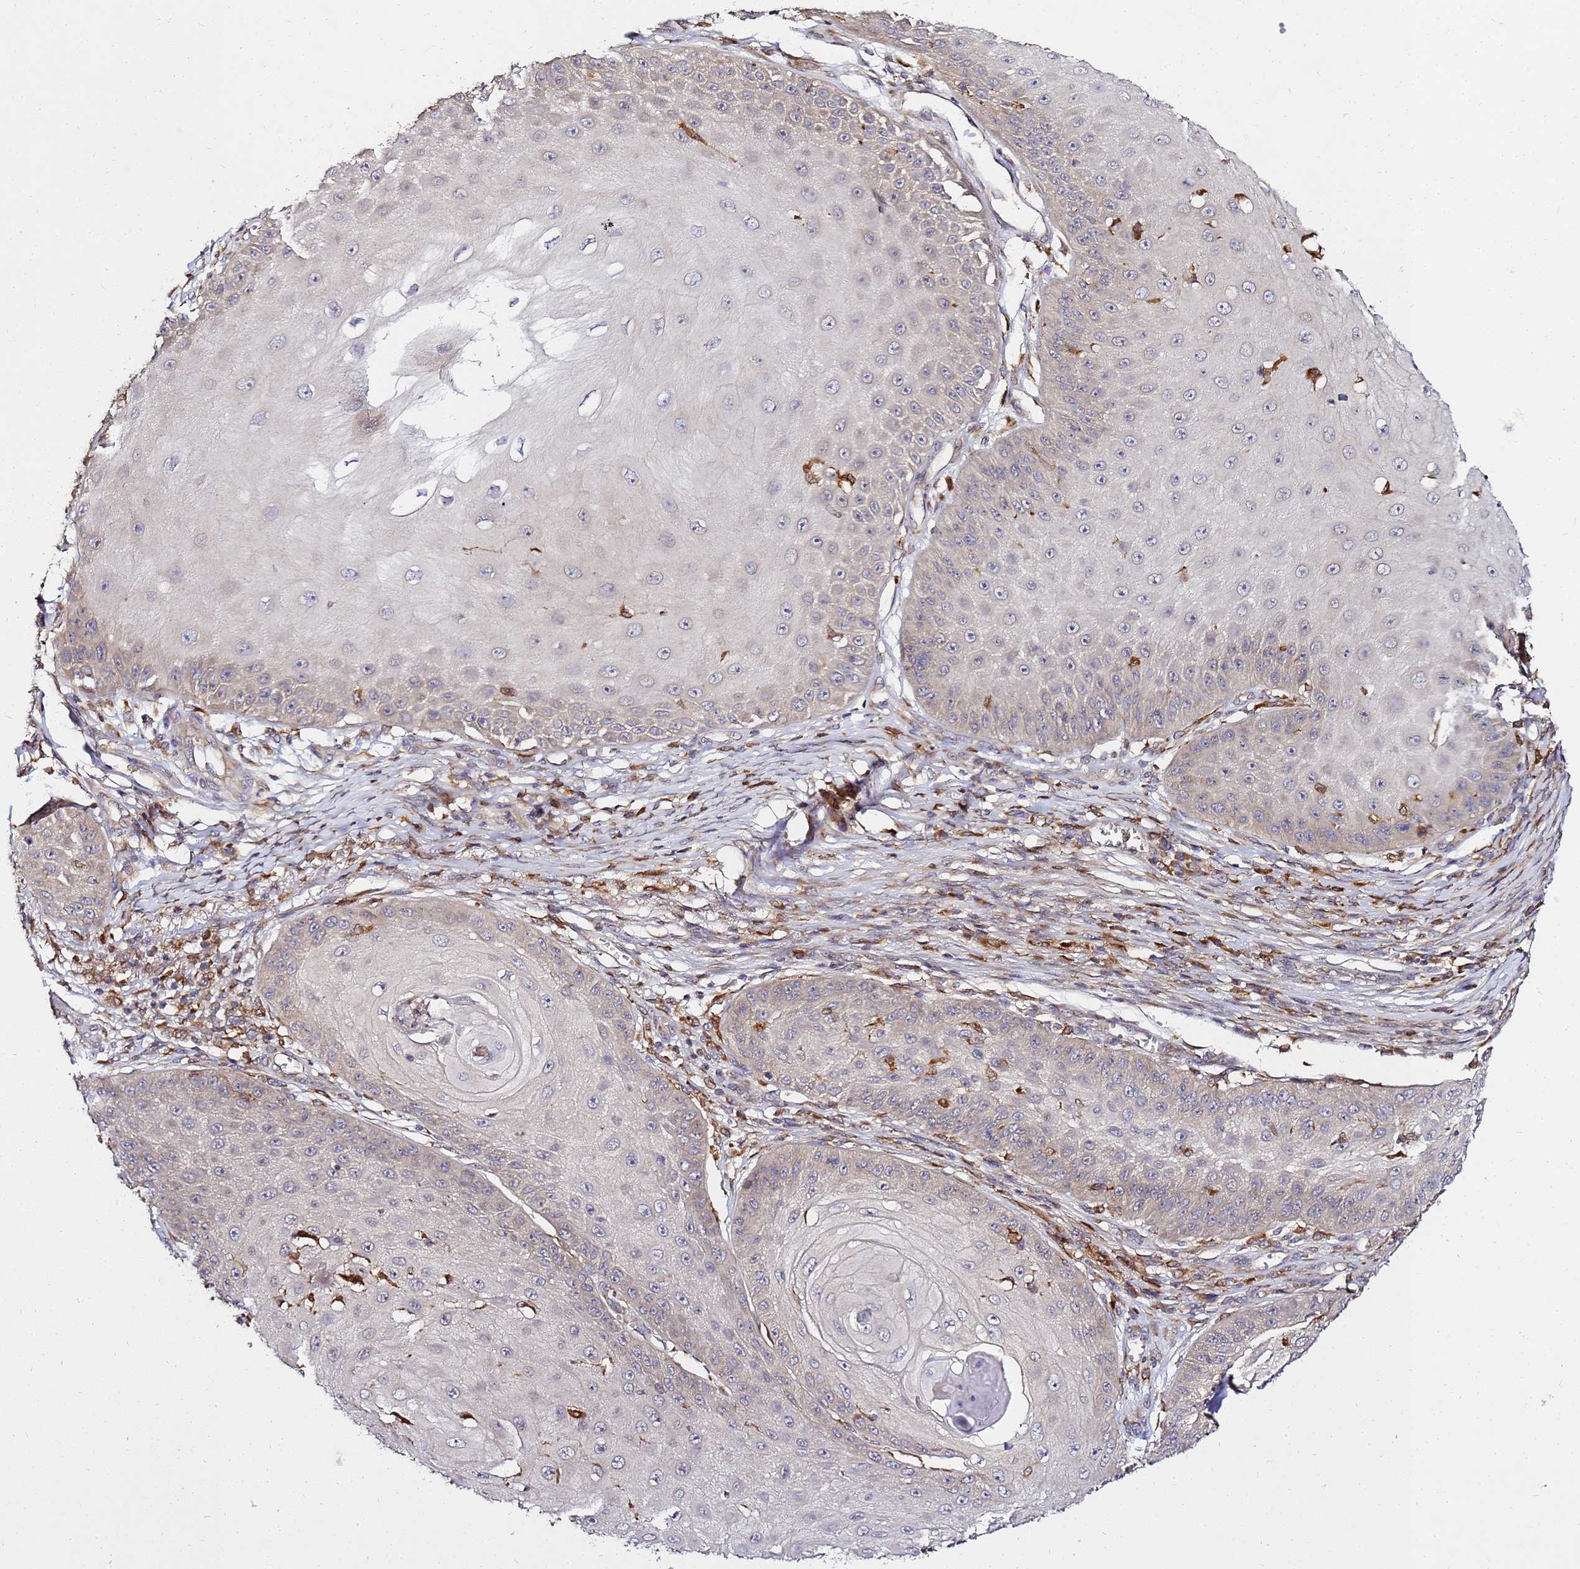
{"staining": {"intensity": "negative", "quantity": "none", "location": "none"}, "tissue": "skin cancer", "cell_type": "Tumor cells", "image_type": "cancer", "snomed": [{"axis": "morphology", "description": "Squamous cell carcinoma, NOS"}, {"axis": "topography", "description": "Skin"}], "caption": "A histopathology image of human skin cancer is negative for staining in tumor cells.", "gene": "ADPGK", "patient": {"sex": "male", "age": 70}}